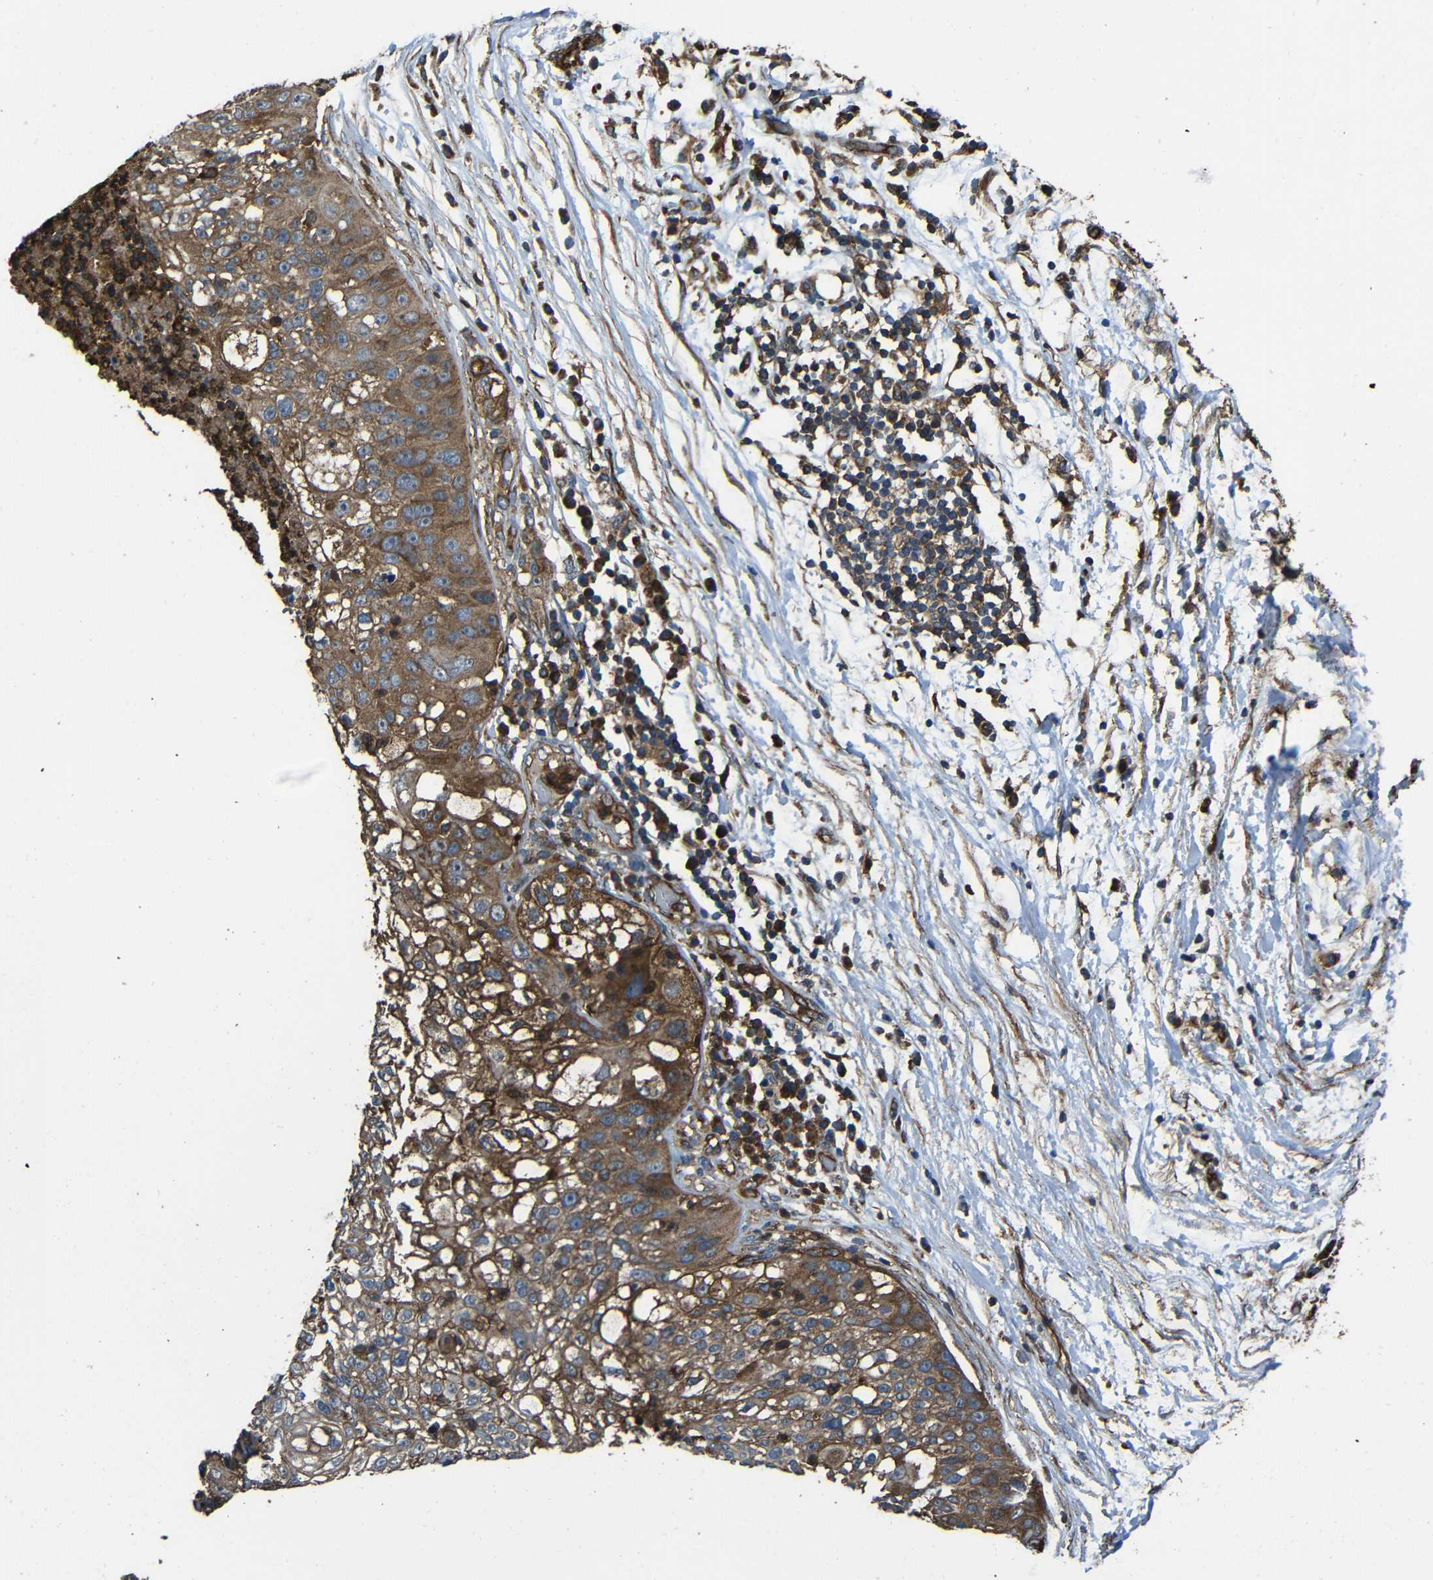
{"staining": {"intensity": "moderate", "quantity": ">75%", "location": "cytoplasmic/membranous"}, "tissue": "lung cancer", "cell_type": "Tumor cells", "image_type": "cancer", "snomed": [{"axis": "morphology", "description": "Inflammation, NOS"}, {"axis": "morphology", "description": "Squamous cell carcinoma, NOS"}, {"axis": "topography", "description": "Lymph node"}, {"axis": "topography", "description": "Soft tissue"}, {"axis": "topography", "description": "Lung"}], "caption": "A photomicrograph of squamous cell carcinoma (lung) stained for a protein shows moderate cytoplasmic/membranous brown staining in tumor cells.", "gene": "PTCH1", "patient": {"sex": "male", "age": 66}}